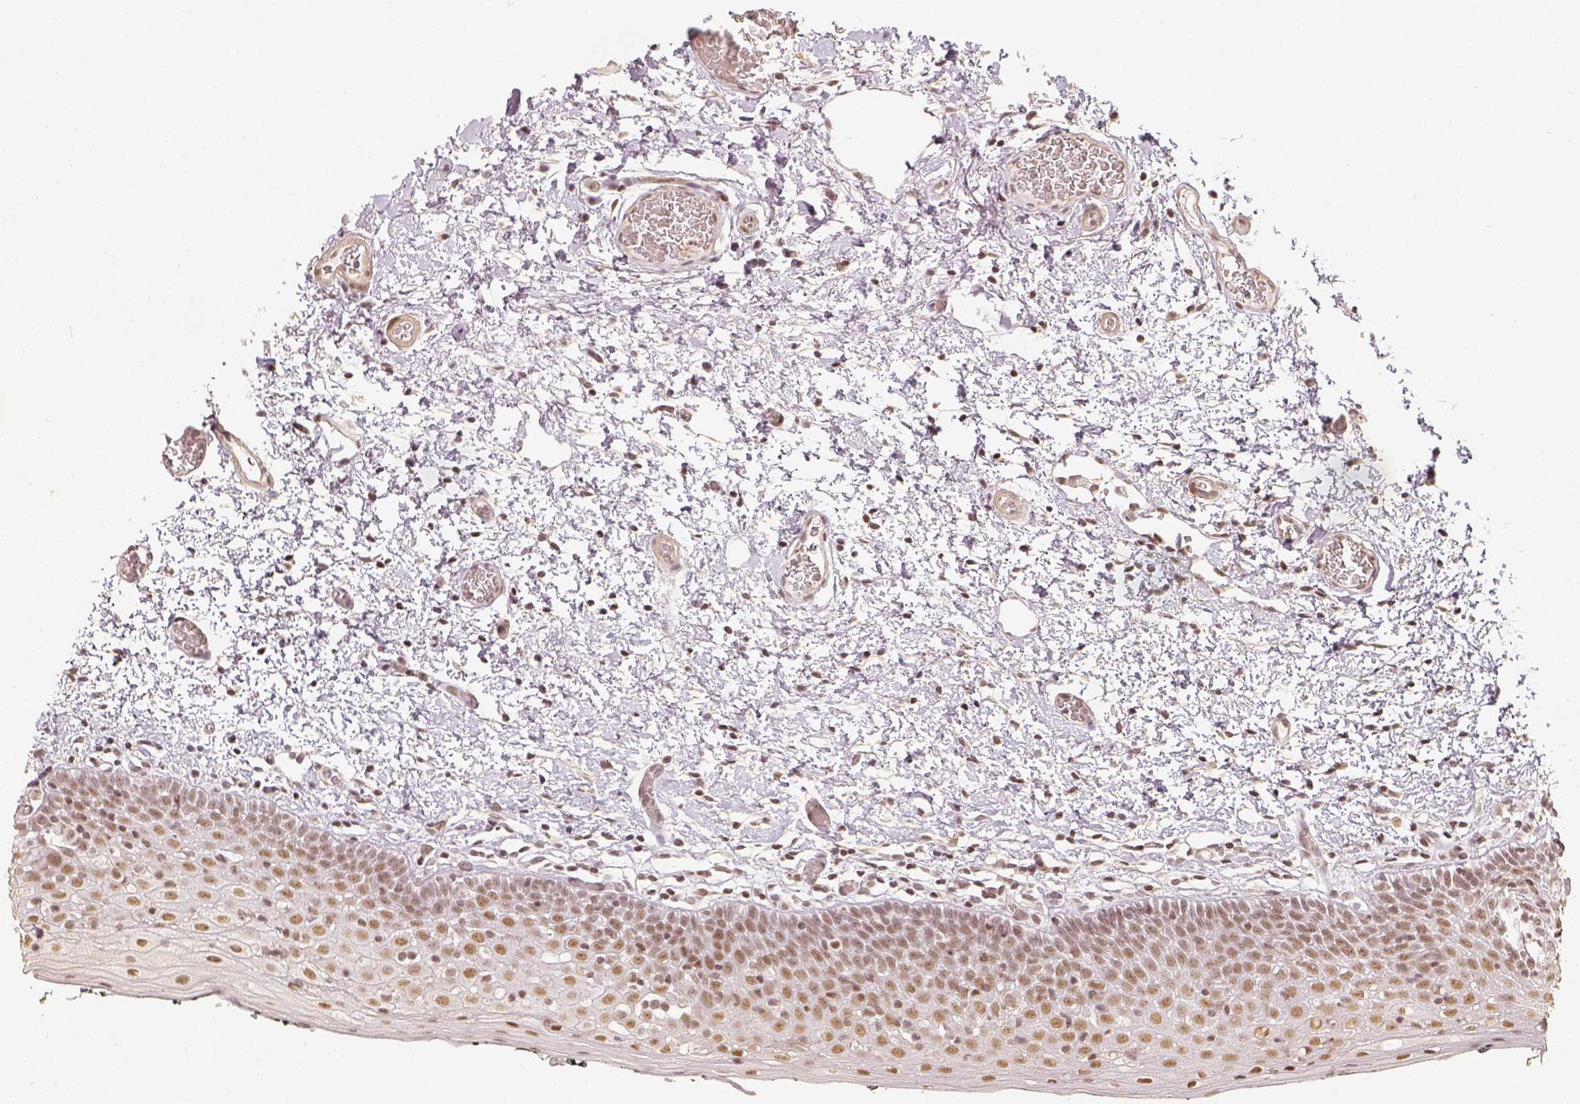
{"staining": {"intensity": "weak", "quantity": ">75%", "location": "nuclear"}, "tissue": "oral mucosa", "cell_type": "Squamous epithelial cells", "image_type": "normal", "snomed": [{"axis": "morphology", "description": "Normal tissue, NOS"}, {"axis": "morphology", "description": "Squamous cell carcinoma, NOS"}, {"axis": "topography", "description": "Oral tissue"}, {"axis": "topography", "description": "Head-Neck"}], "caption": "Protein expression analysis of normal oral mucosa reveals weak nuclear staining in approximately >75% of squamous epithelial cells.", "gene": "HDAC1", "patient": {"sex": "male", "age": 69}}